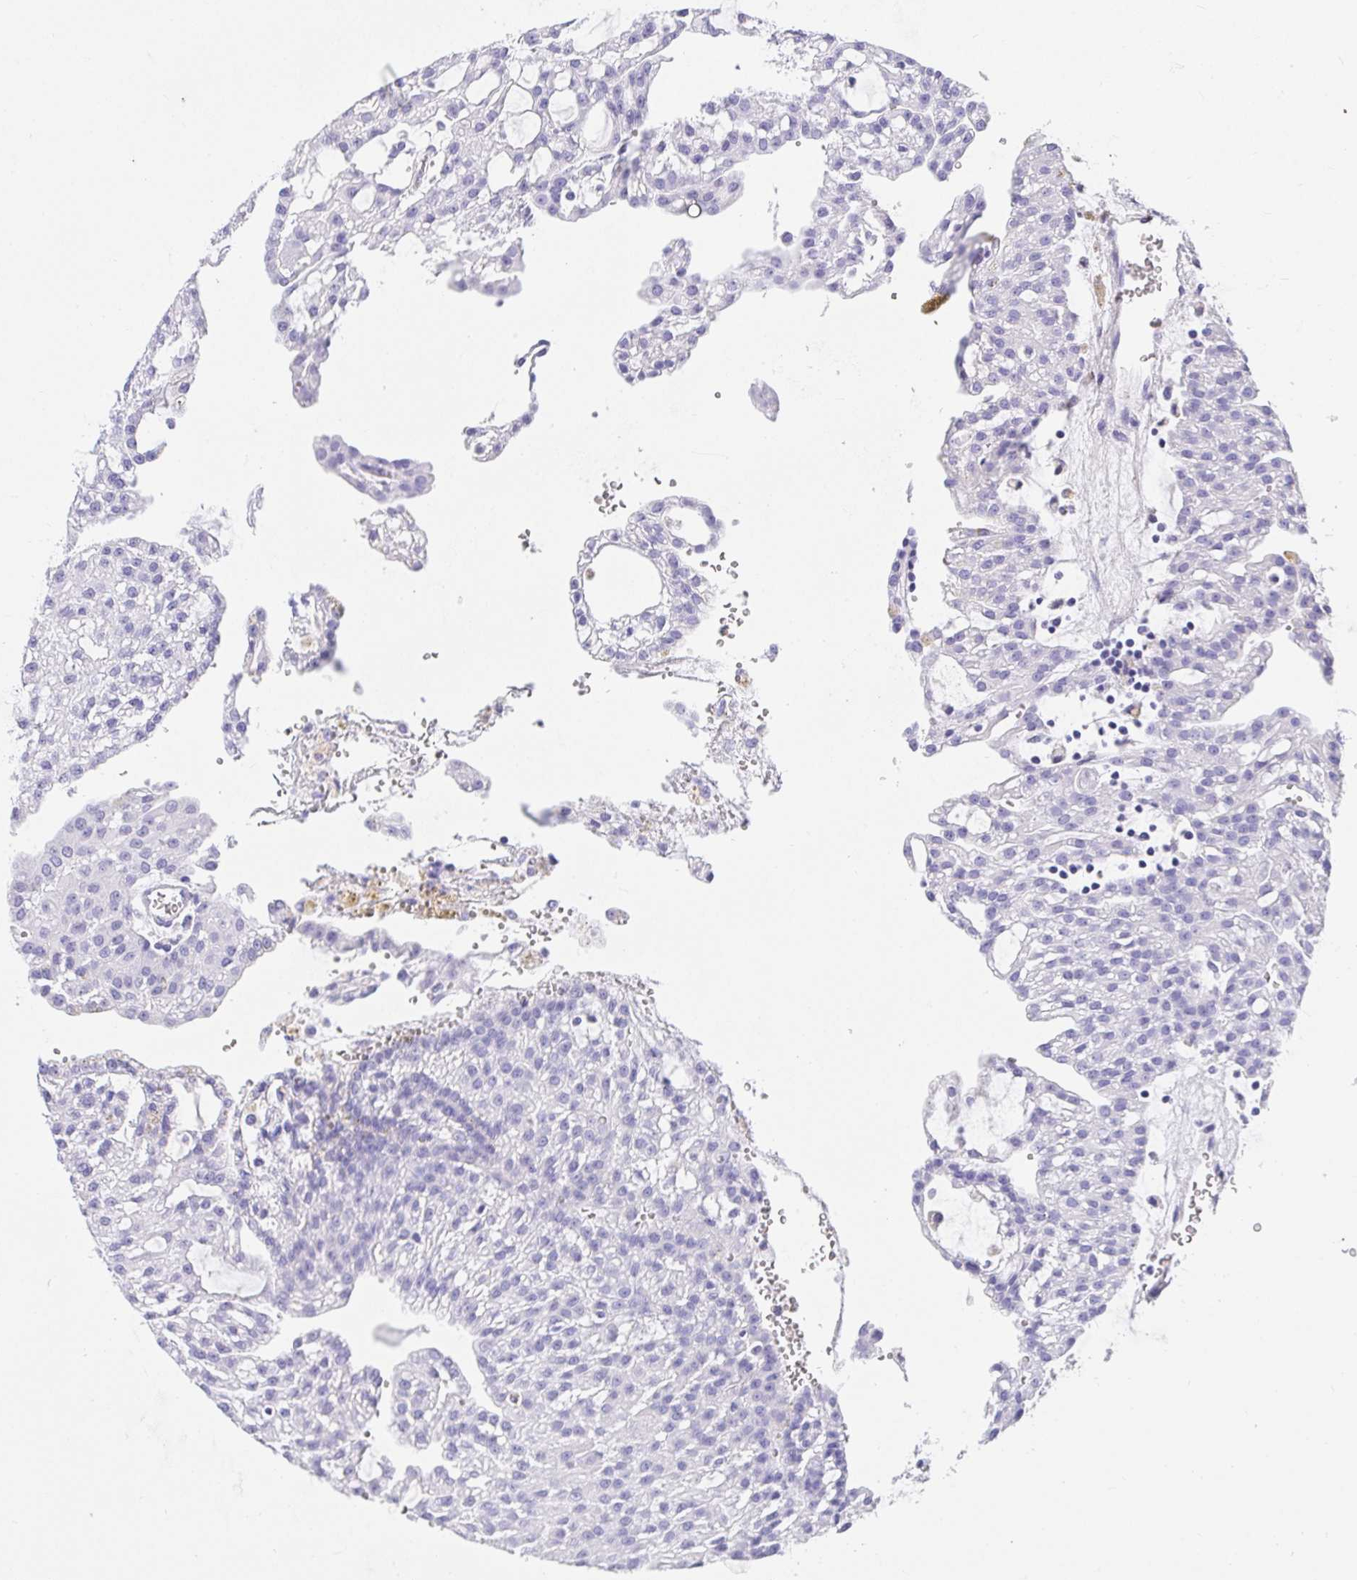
{"staining": {"intensity": "negative", "quantity": "none", "location": "none"}, "tissue": "renal cancer", "cell_type": "Tumor cells", "image_type": "cancer", "snomed": [{"axis": "morphology", "description": "Adenocarcinoma, NOS"}, {"axis": "topography", "description": "Kidney"}], "caption": "This is an IHC image of human adenocarcinoma (renal). There is no staining in tumor cells.", "gene": "AVIL", "patient": {"sex": "male", "age": 63}}